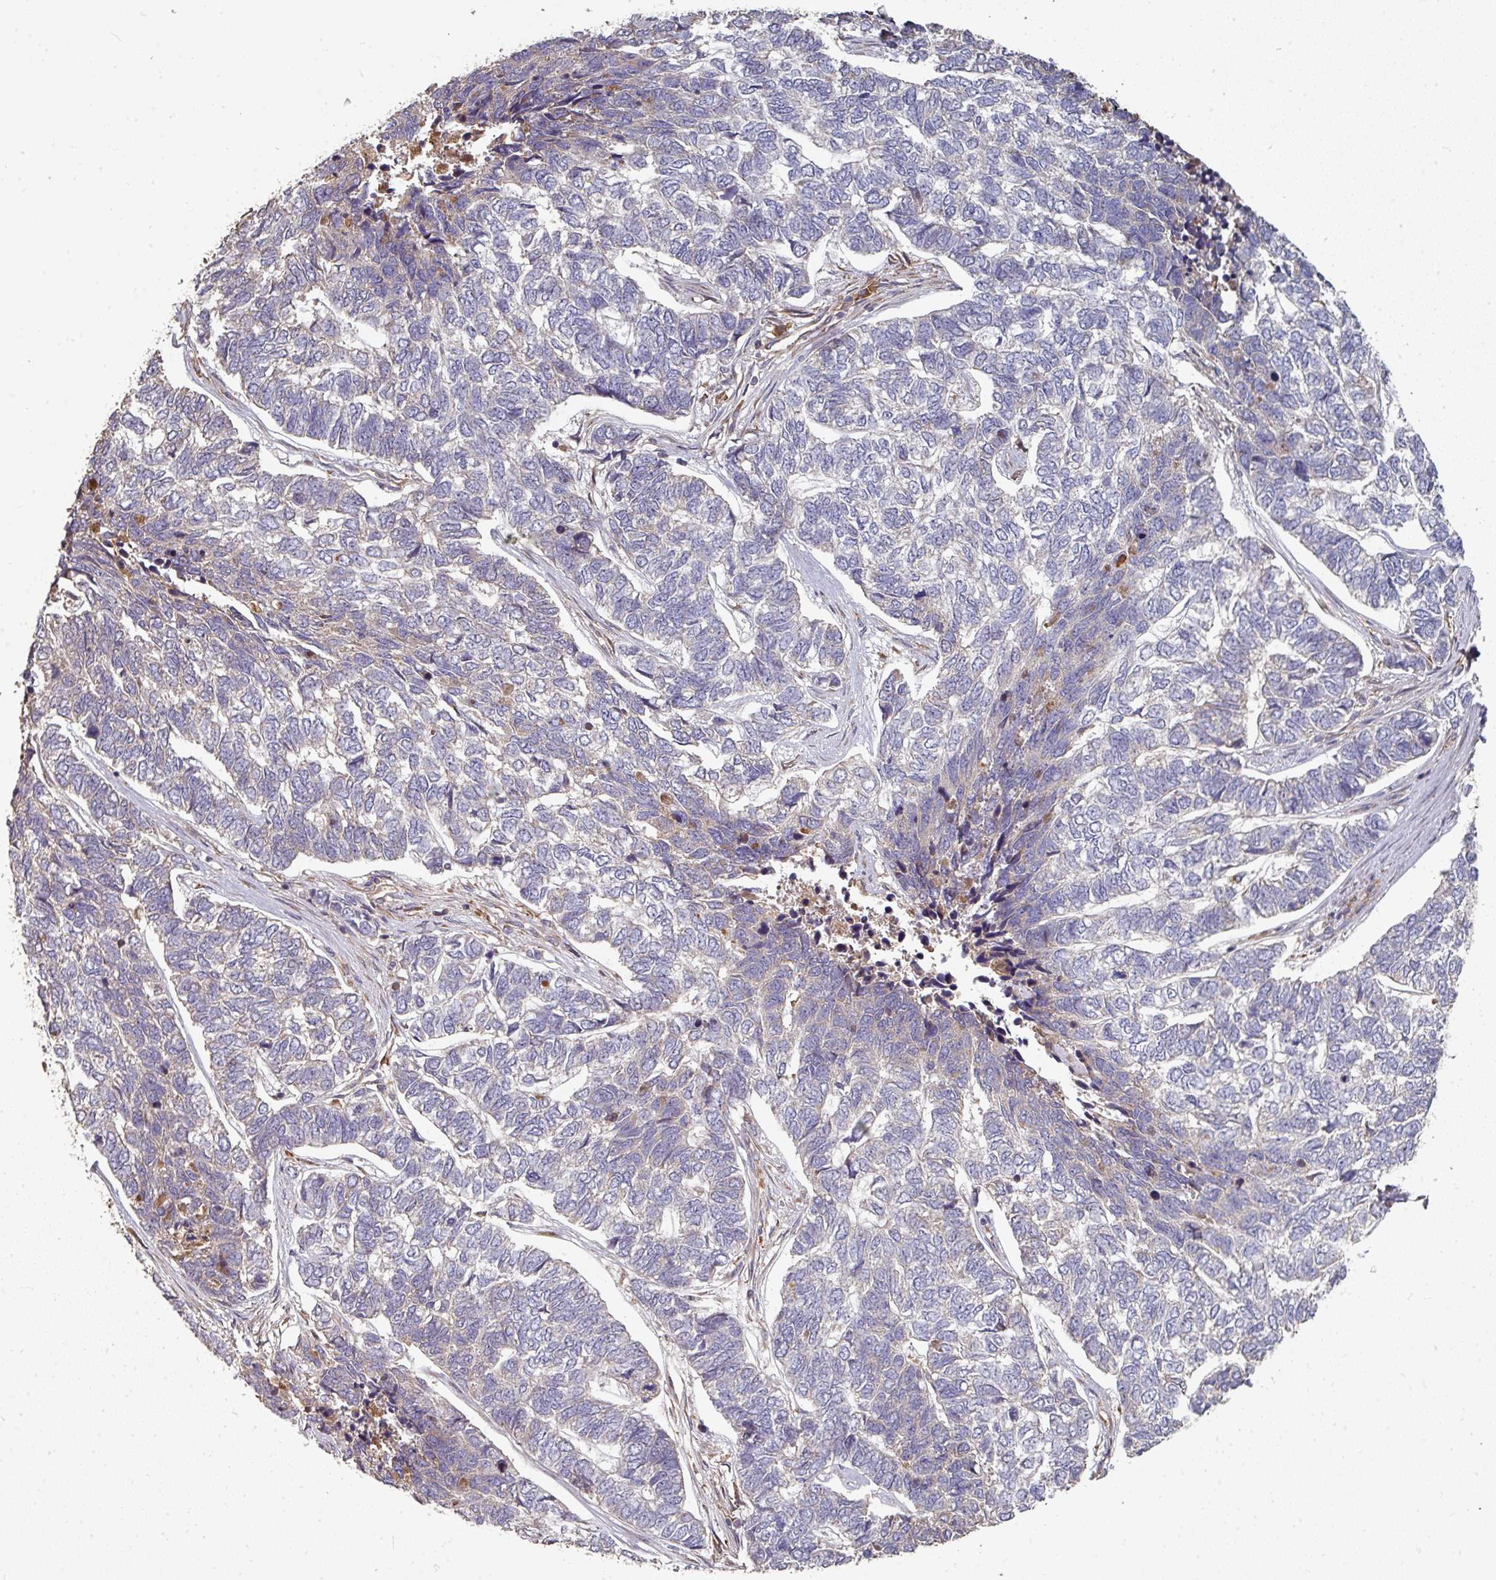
{"staining": {"intensity": "negative", "quantity": "none", "location": "none"}, "tissue": "skin cancer", "cell_type": "Tumor cells", "image_type": "cancer", "snomed": [{"axis": "morphology", "description": "Basal cell carcinoma"}, {"axis": "topography", "description": "Skin"}], "caption": "DAB immunohistochemical staining of human skin cancer demonstrates no significant positivity in tumor cells.", "gene": "EDEM2", "patient": {"sex": "female", "age": 65}}